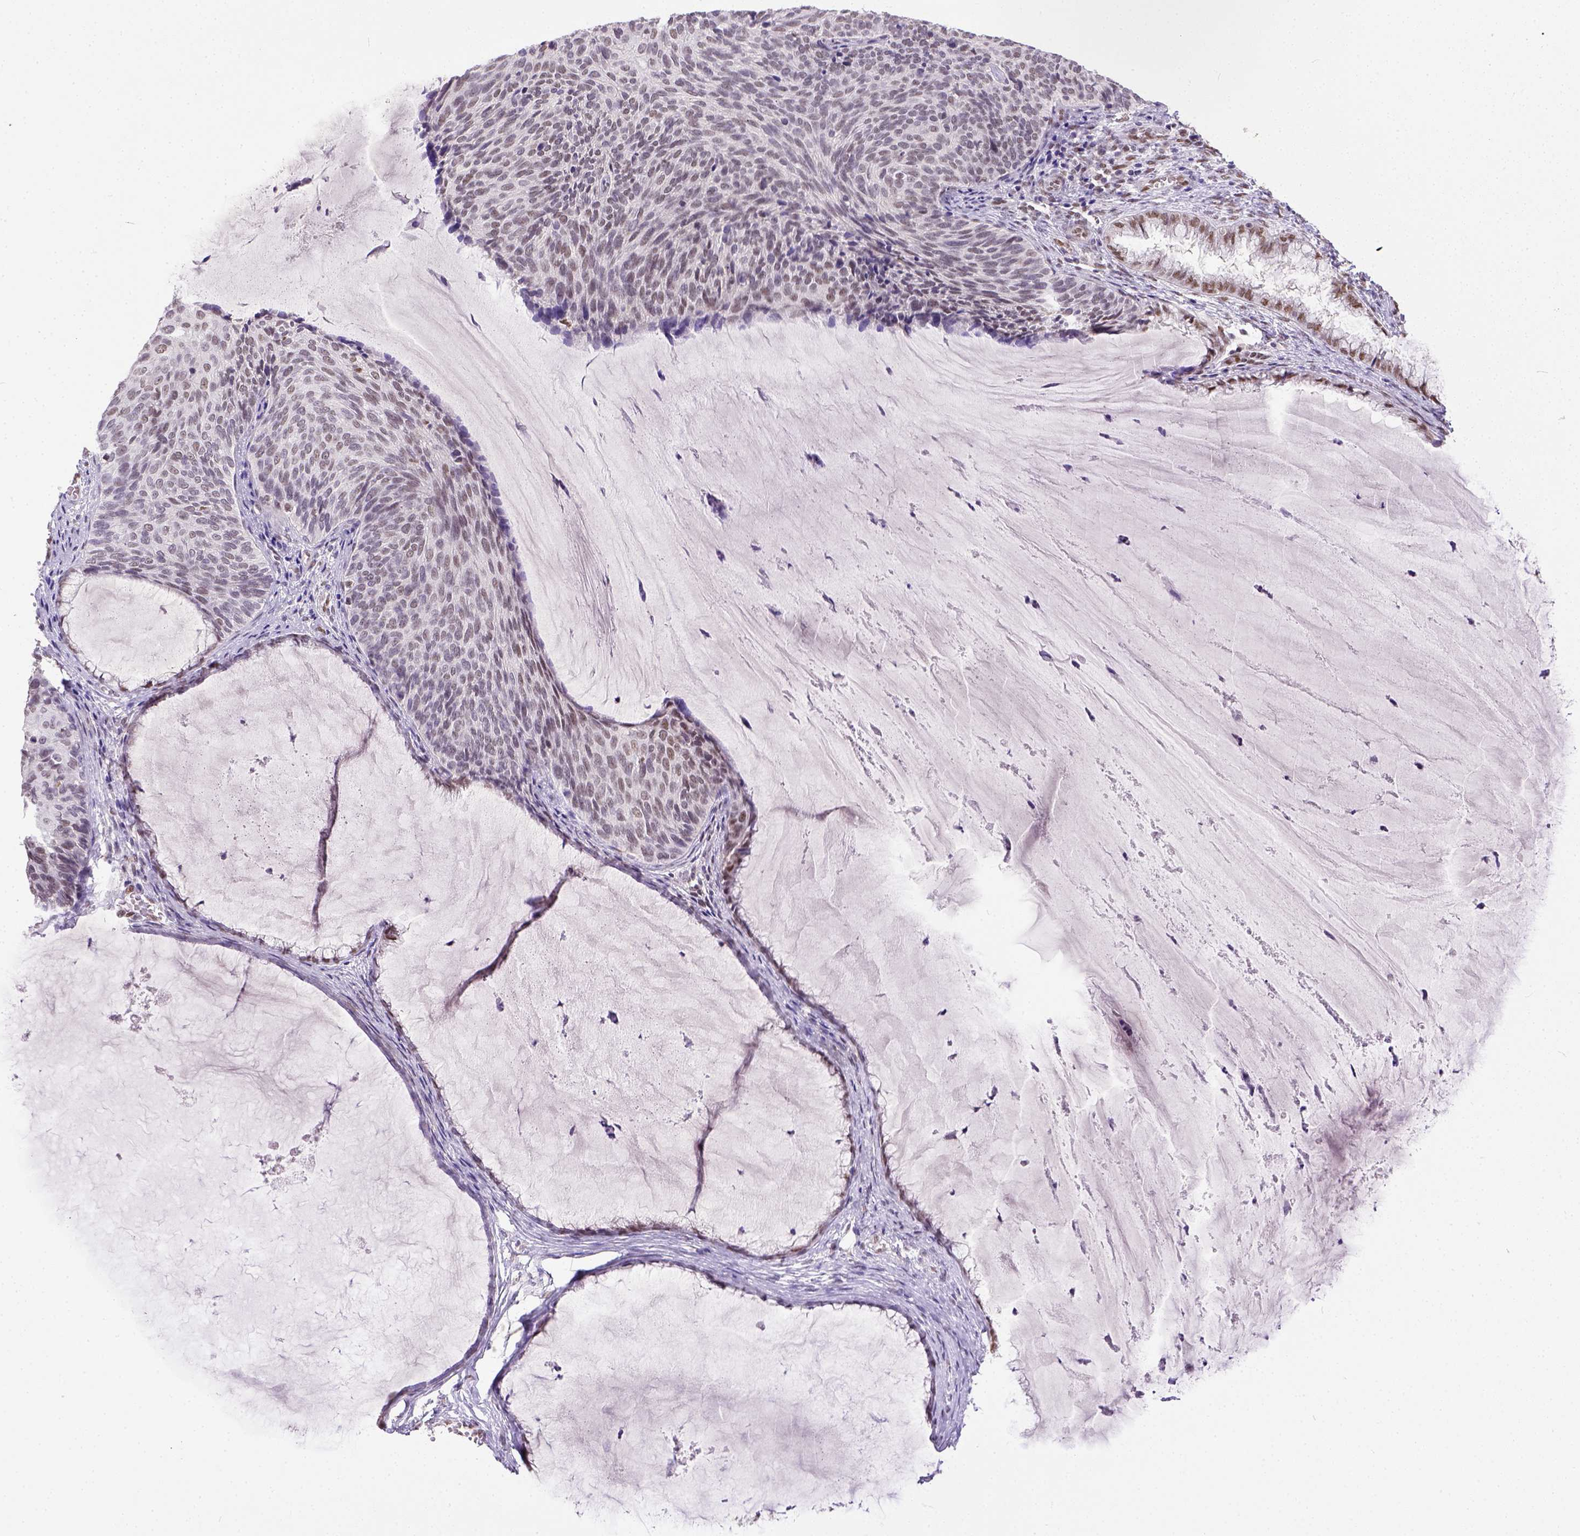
{"staining": {"intensity": "weak", "quantity": "<25%", "location": "nuclear"}, "tissue": "cervical cancer", "cell_type": "Tumor cells", "image_type": "cancer", "snomed": [{"axis": "morphology", "description": "Squamous cell carcinoma, NOS"}, {"axis": "topography", "description": "Cervix"}], "caption": "IHC of cervical cancer demonstrates no staining in tumor cells. (DAB (3,3'-diaminobenzidine) immunohistochemistry (IHC), high magnification).", "gene": "ERCC1", "patient": {"sex": "female", "age": 36}}